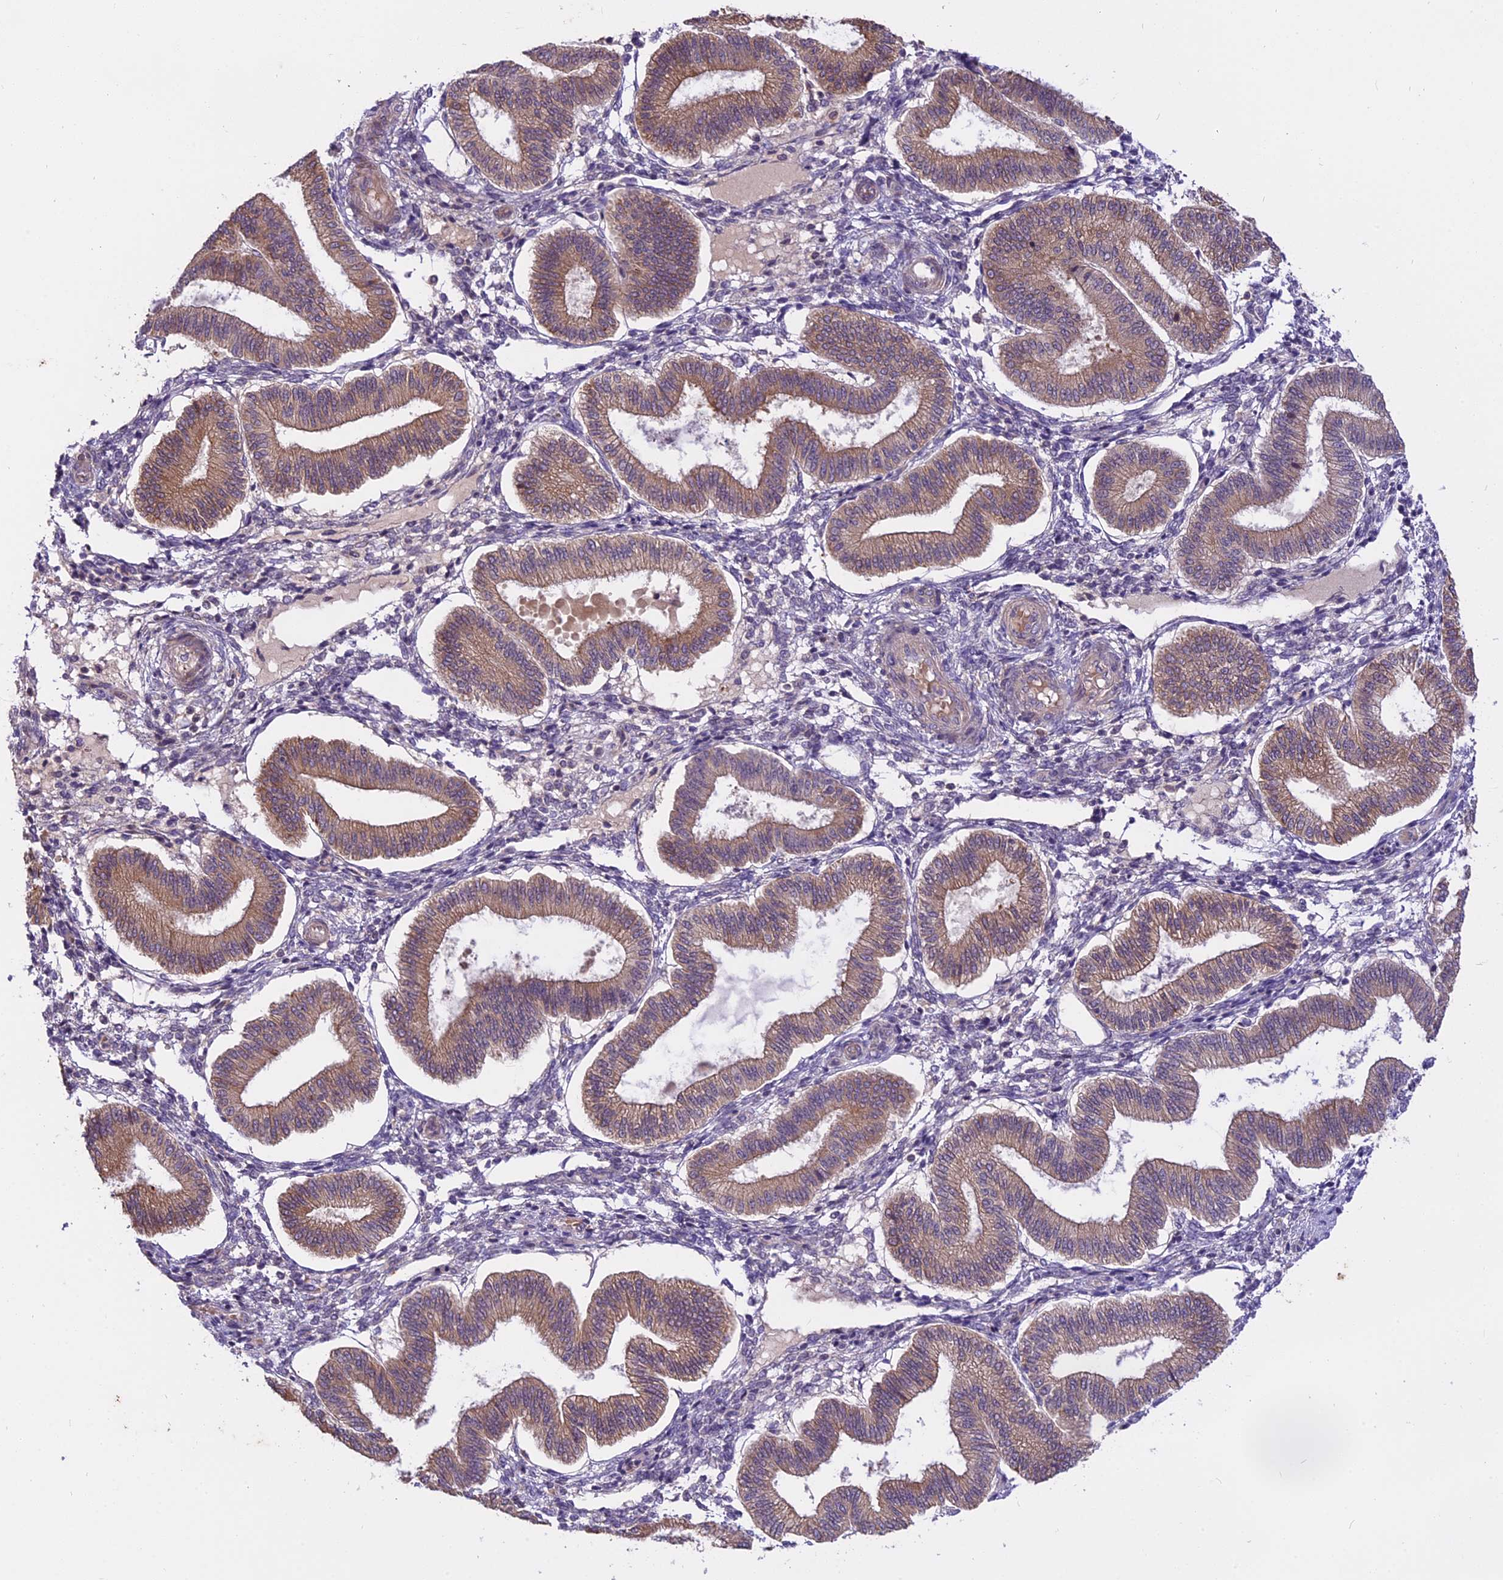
{"staining": {"intensity": "negative", "quantity": "none", "location": "none"}, "tissue": "endometrium", "cell_type": "Cells in endometrial stroma", "image_type": "normal", "snomed": [{"axis": "morphology", "description": "Normal tissue, NOS"}, {"axis": "topography", "description": "Endometrium"}], "caption": "Protein analysis of normal endometrium displays no significant staining in cells in endometrial stroma. (Stains: DAB immunohistochemistry with hematoxylin counter stain, Microscopy: brightfield microscopy at high magnification).", "gene": "MEMO1", "patient": {"sex": "female", "age": 39}}